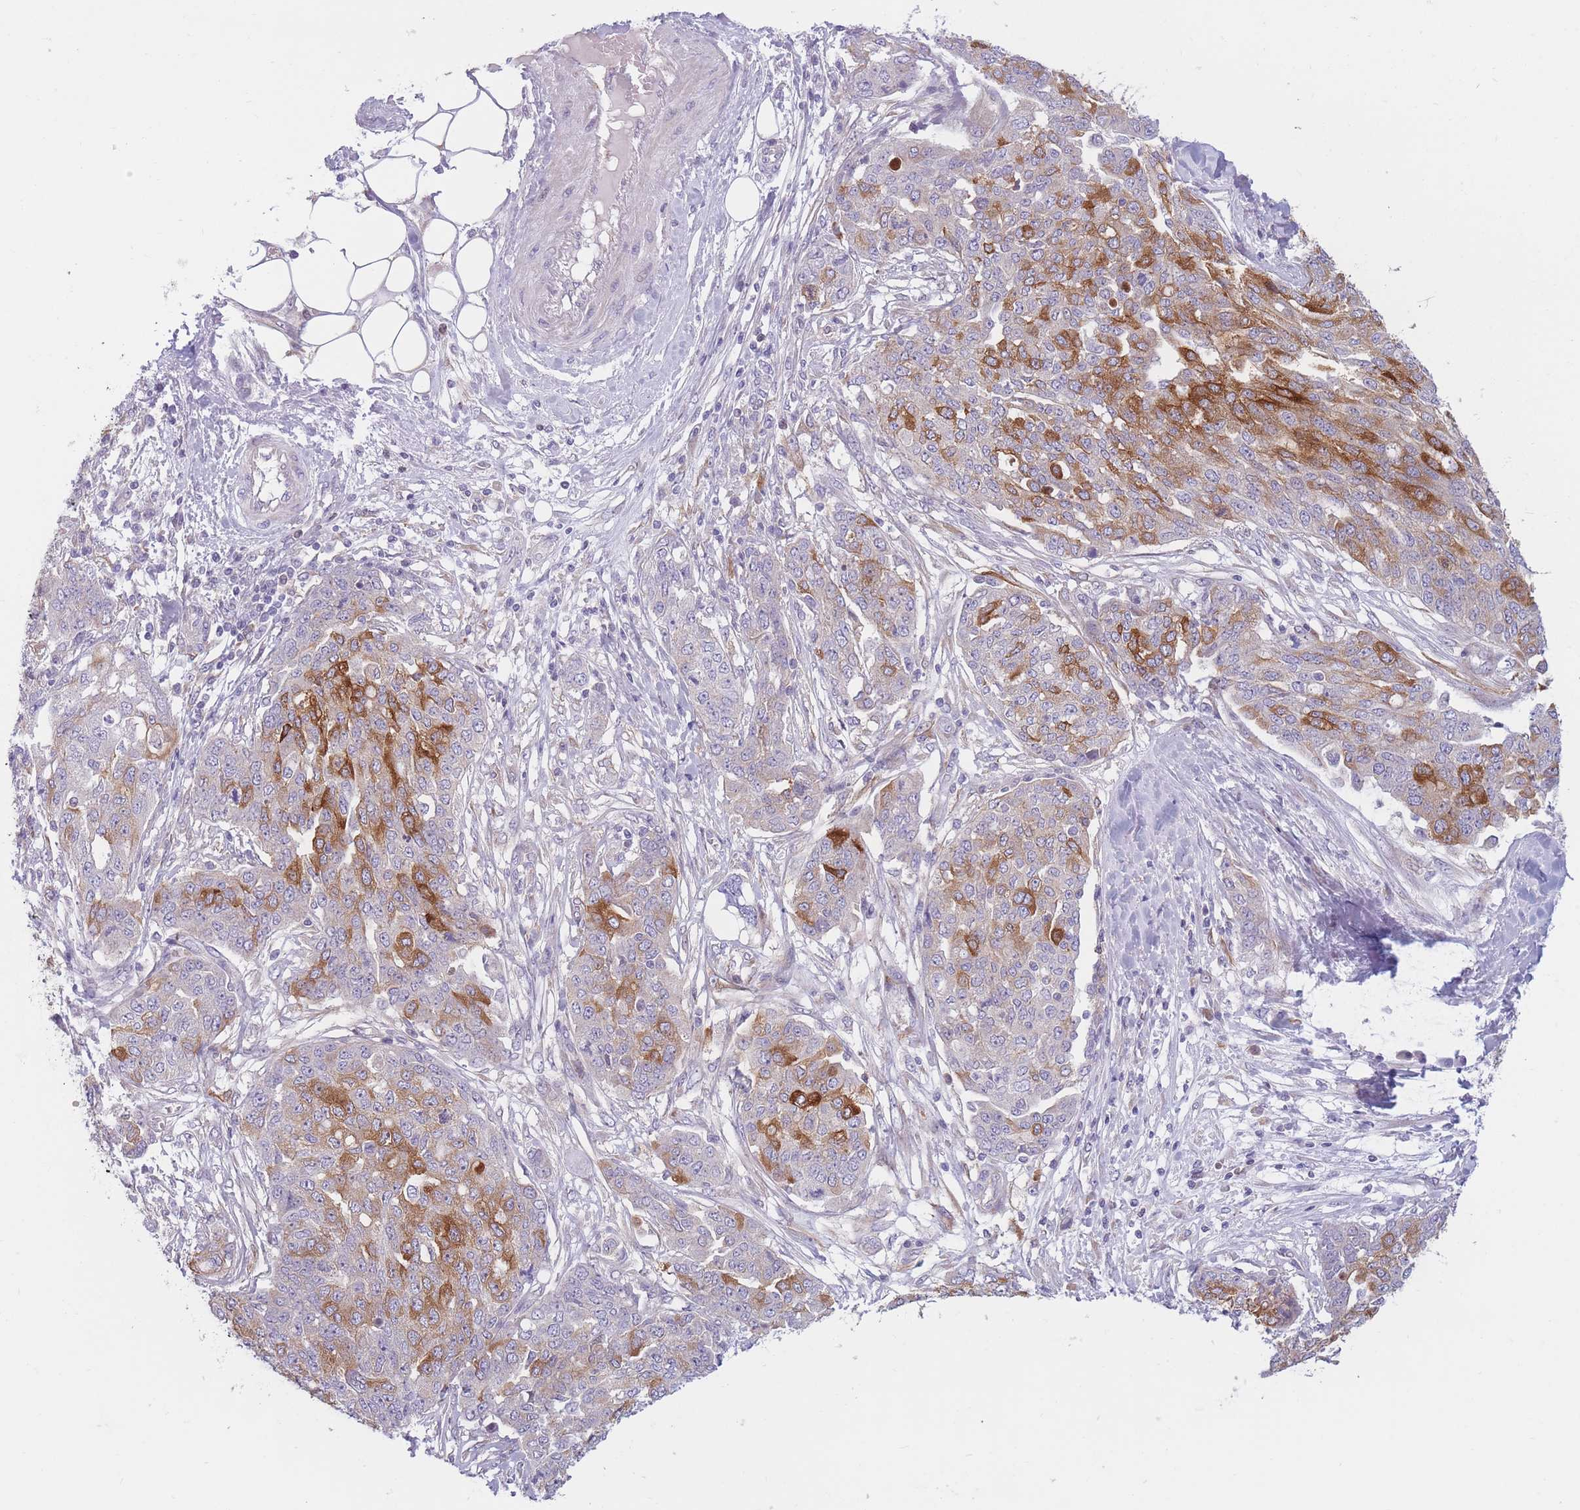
{"staining": {"intensity": "strong", "quantity": "<25%", "location": "cytoplasmic/membranous"}, "tissue": "ovarian cancer", "cell_type": "Tumor cells", "image_type": "cancer", "snomed": [{"axis": "morphology", "description": "Cystadenocarcinoma, serous, NOS"}, {"axis": "topography", "description": "Soft tissue"}, {"axis": "topography", "description": "Ovary"}], "caption": "Immunohistochemistry (IHC) (DAB) staining of ovarian cancer (serous cystadenocarcinoma) exhibits strong cytoplasmic/membranous protein staining in approximately <25% of tumor cells.", "gene": "PDE4A", "patient": {"sex": "female", "age": 57}}